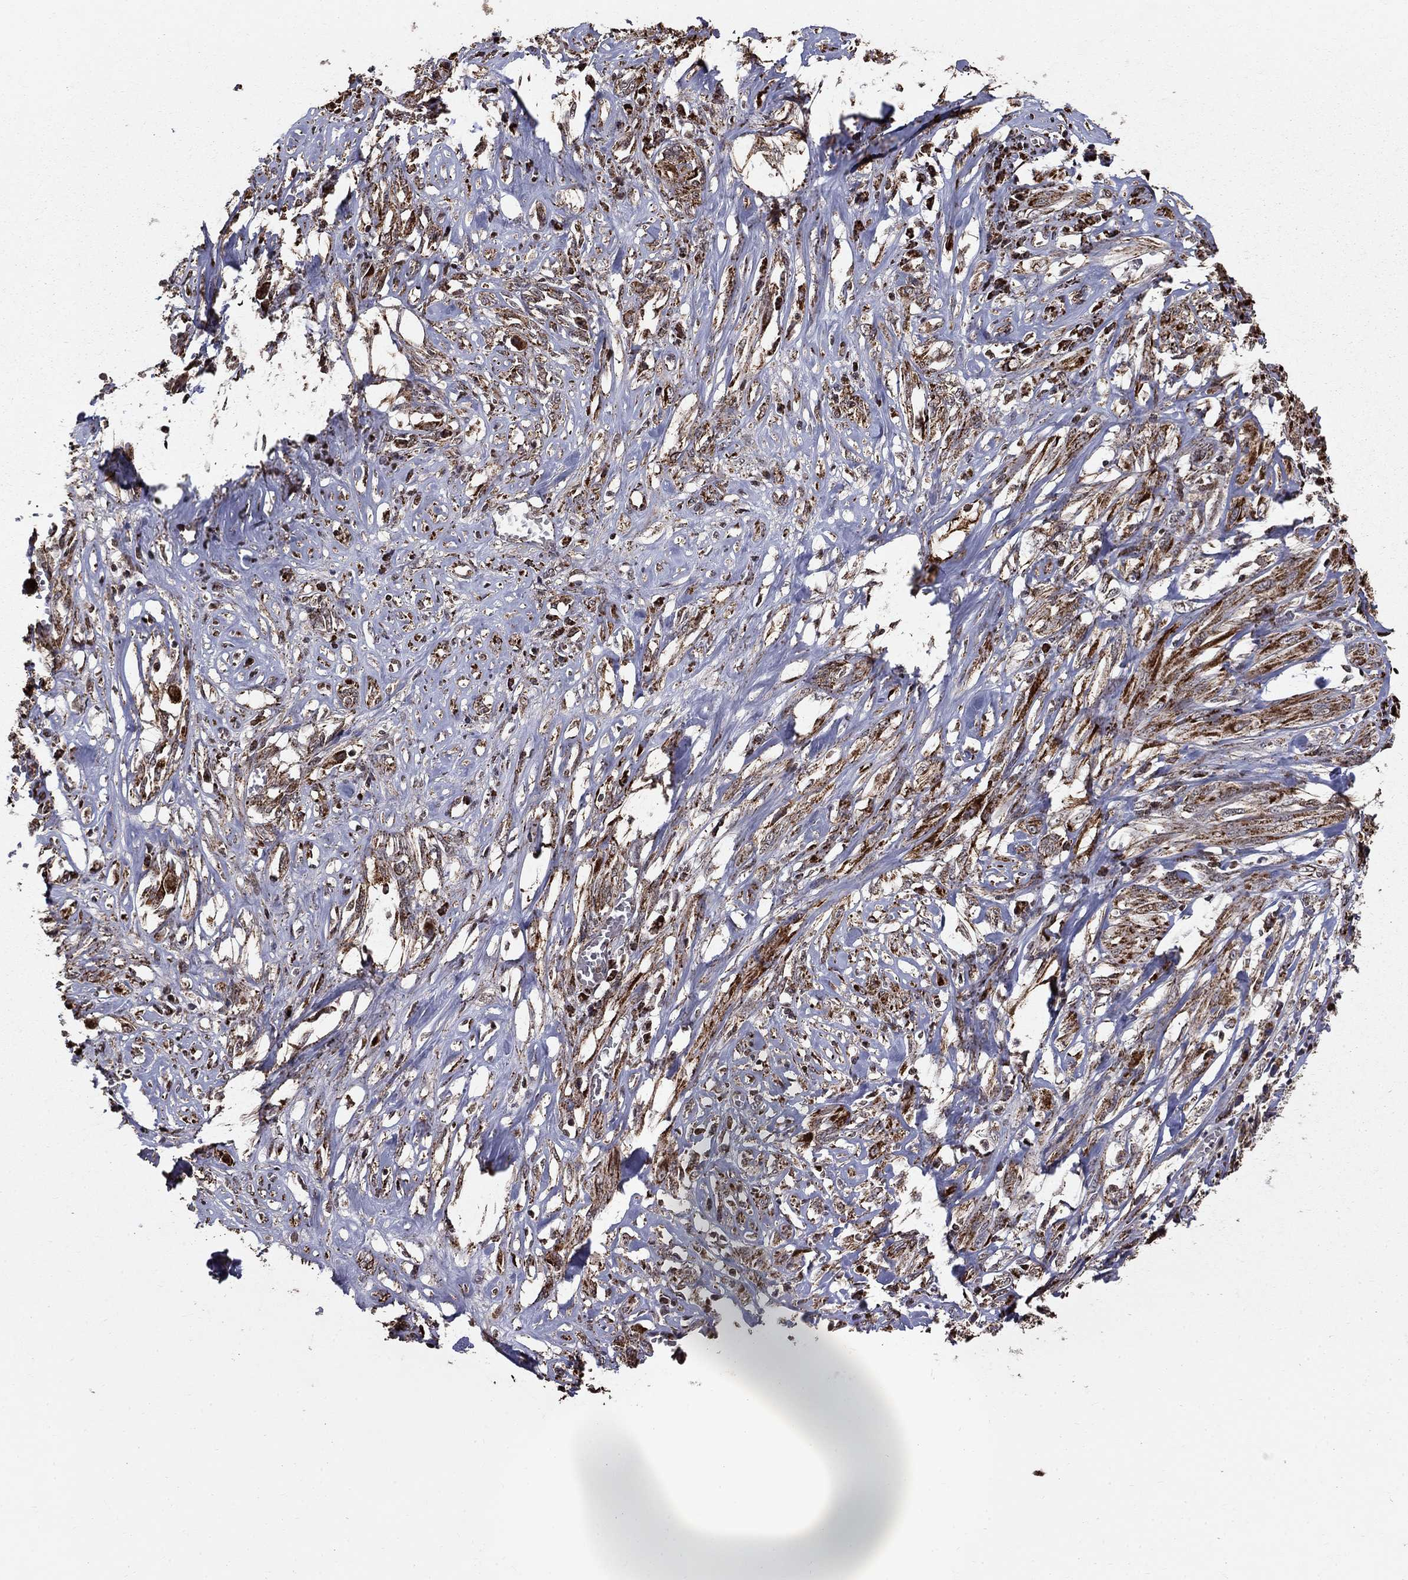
{"staining": {"intensity": "strong", "quantity": "<25%", "location": "cytoplasmic/membranous"}, "tissue": "melanoma", "cell_type": "Tumor cells", "image_type": "cancer", "snomed": [{"axis": "morphology", "description": "Malignant melanoma, NOS"}, {"axis": "topography", "description": "Skin"}], "caption": "The micrograph displays staining of malignant melanoma, revealing strong cytoplasmic/membranous protein positivity (brown color) within tumor cells. Using DAB (brown) and hematoxylin (blue) stains, captured at high magnification using brightfield microscopy.", "gene": "ACOT13", "patient": {"sex": "female", "age": 91}}